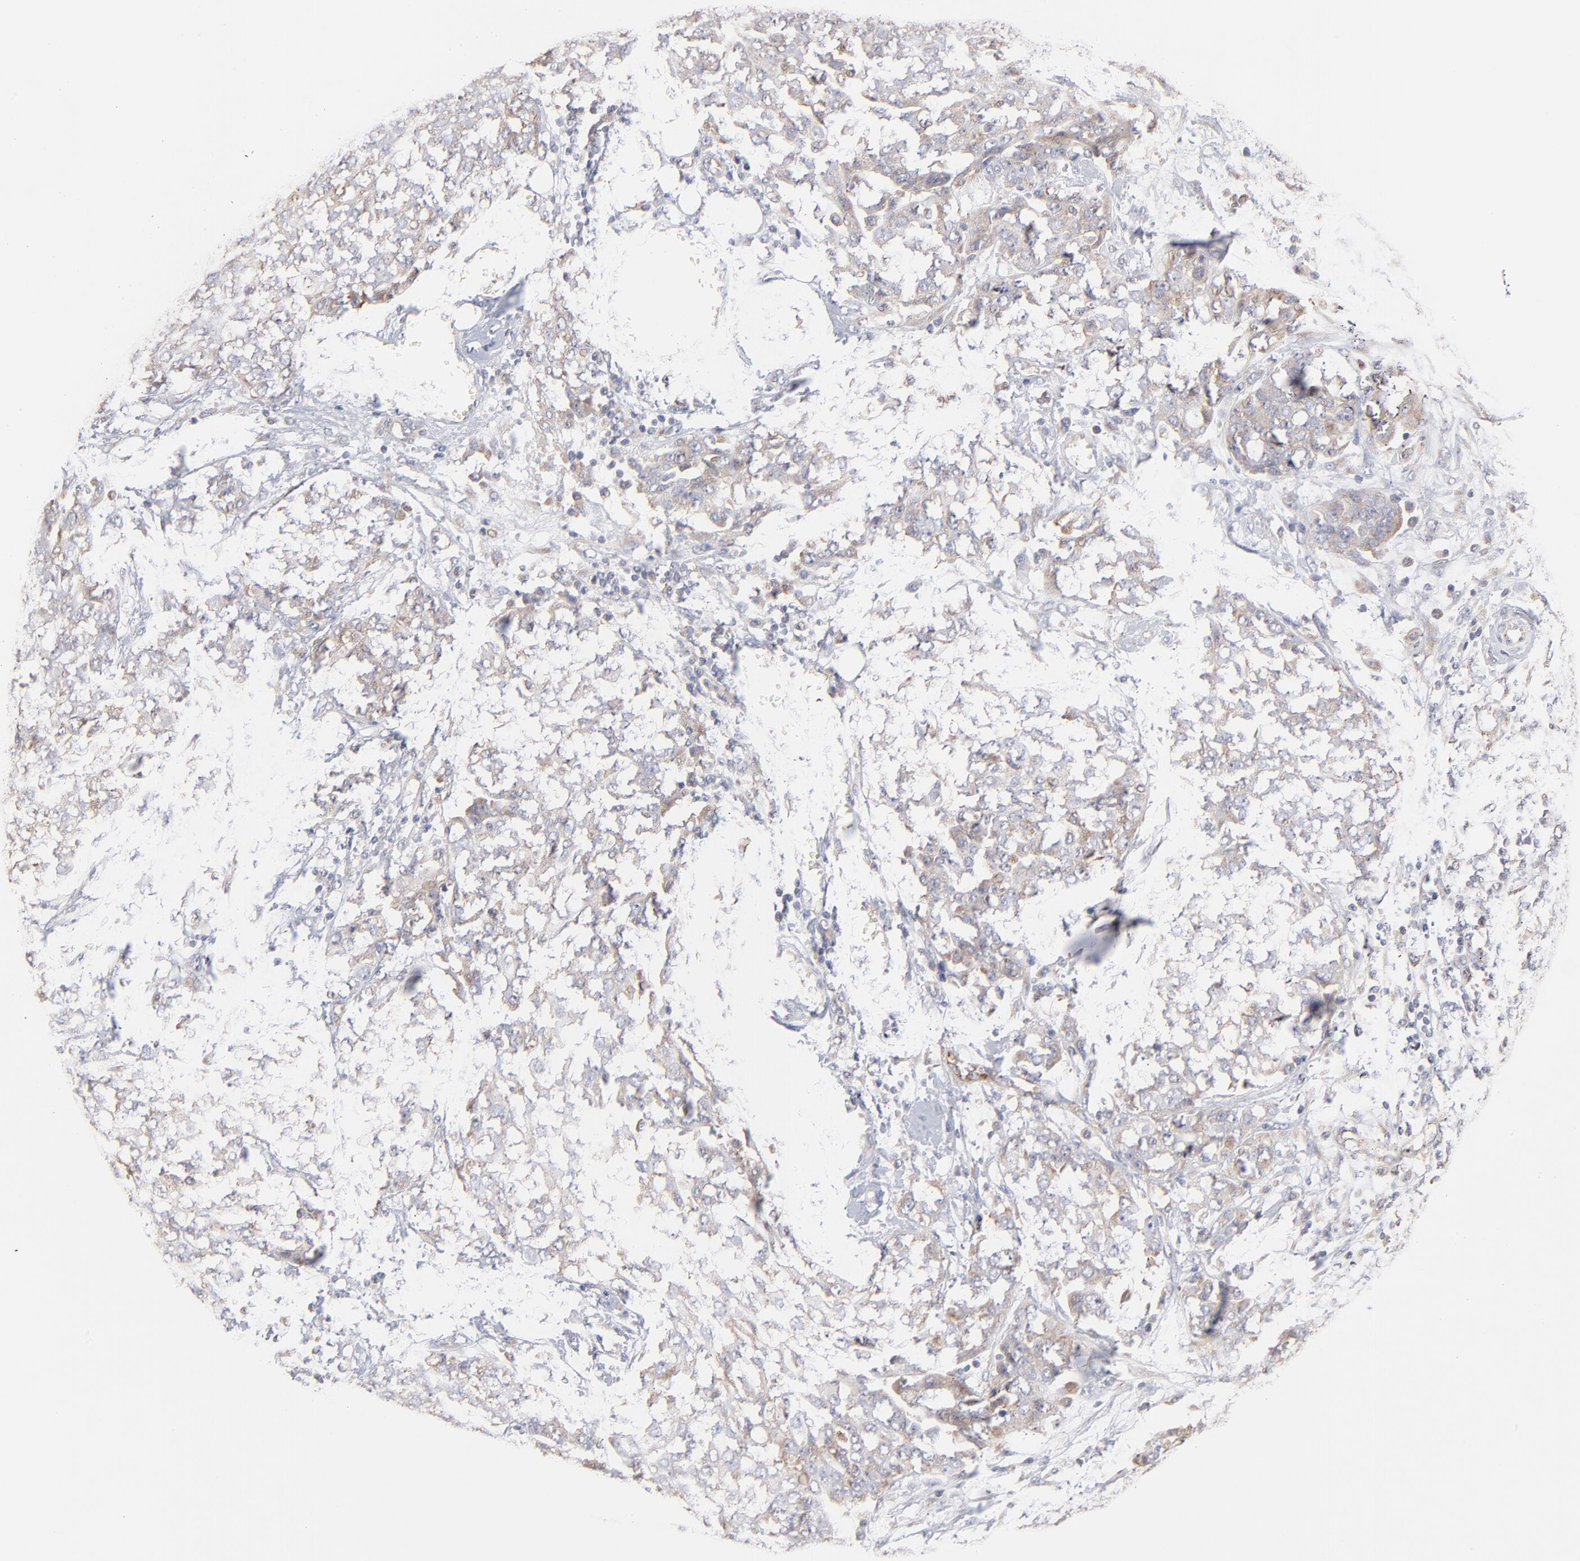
{"staining": {"intensity": "weak", "quantity": ">75%", "location": "cytoplasmic/membranous"}, "tissue": "ovarian cancer", "cell_type": "Tumor cells", "image_type": "cancer", "snomed": [{"axis": "morphology", "description": "Cystadenocarcinoma, serous, NOS"}, {"axis": "topography", "description": "Soft tissue"}, {"axis": "topography", "description": "Ovary"}], "caption": "IHC of ovarian serous cystadenocarcinoma demonstrates low levels of weak cytoplasmic/membranous staining in about >75% of tumor cells.", "gene": "IVNS1ABP", "patient": {"sex": "female", "age": 57}}